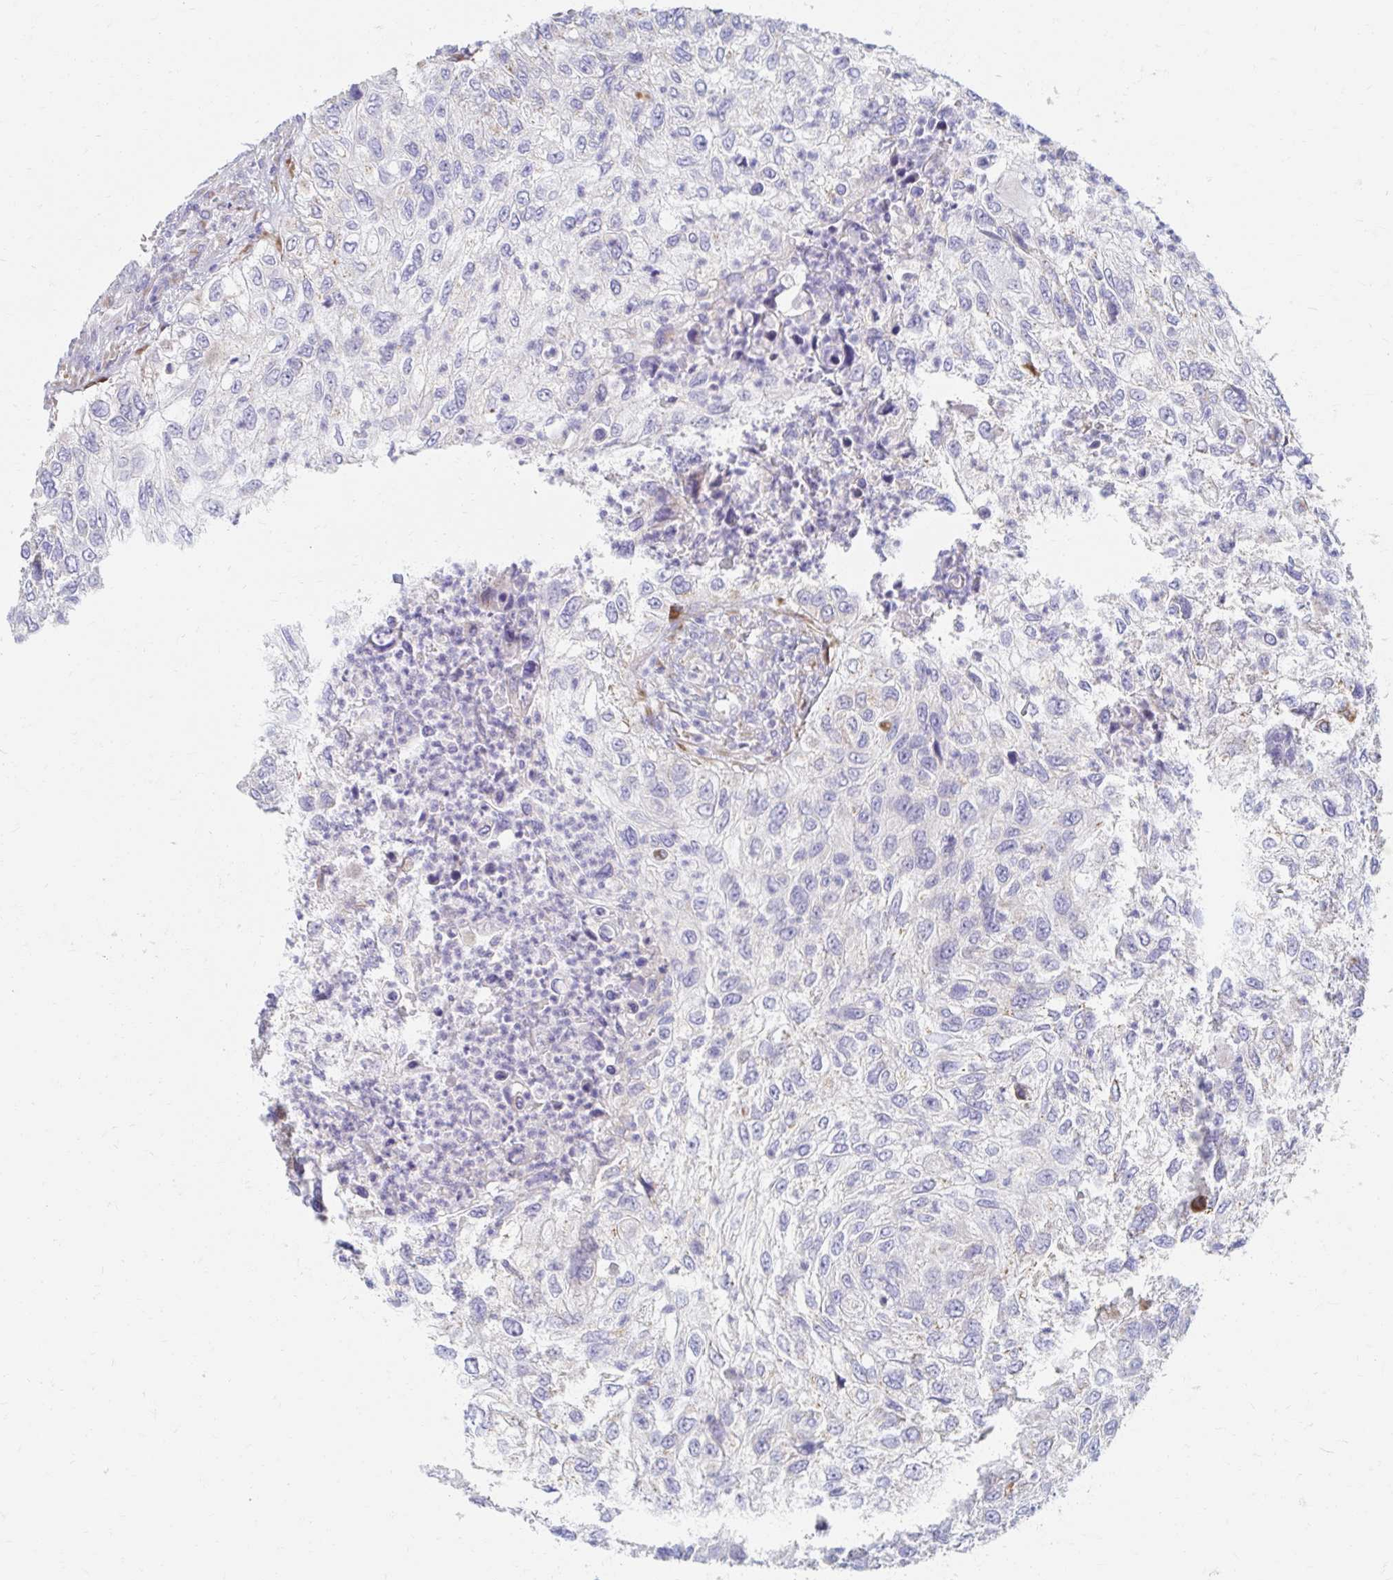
{"staining": {"intensity": "negative", "quantity": "none", "location": "none"}, "tissue": "urothelial cancer", "cell_type": "Tumor cells", "image_type": "cancer", "snomed": [{"axis": "morphology", "description": "Urothelial carcinoma, High grade"}, {"axis": "topography", "description": "Urinary bladder"}], "caption": "This histopathology image is of urothelial carcinoma (high-grade) stained with immunohistochemistry to label a protein in brown with the nuclei are counter-stained blue. There is no staining in tumor cells.", "gene": "MYLK2", "patient": {"sex": "female", "age": 60}}